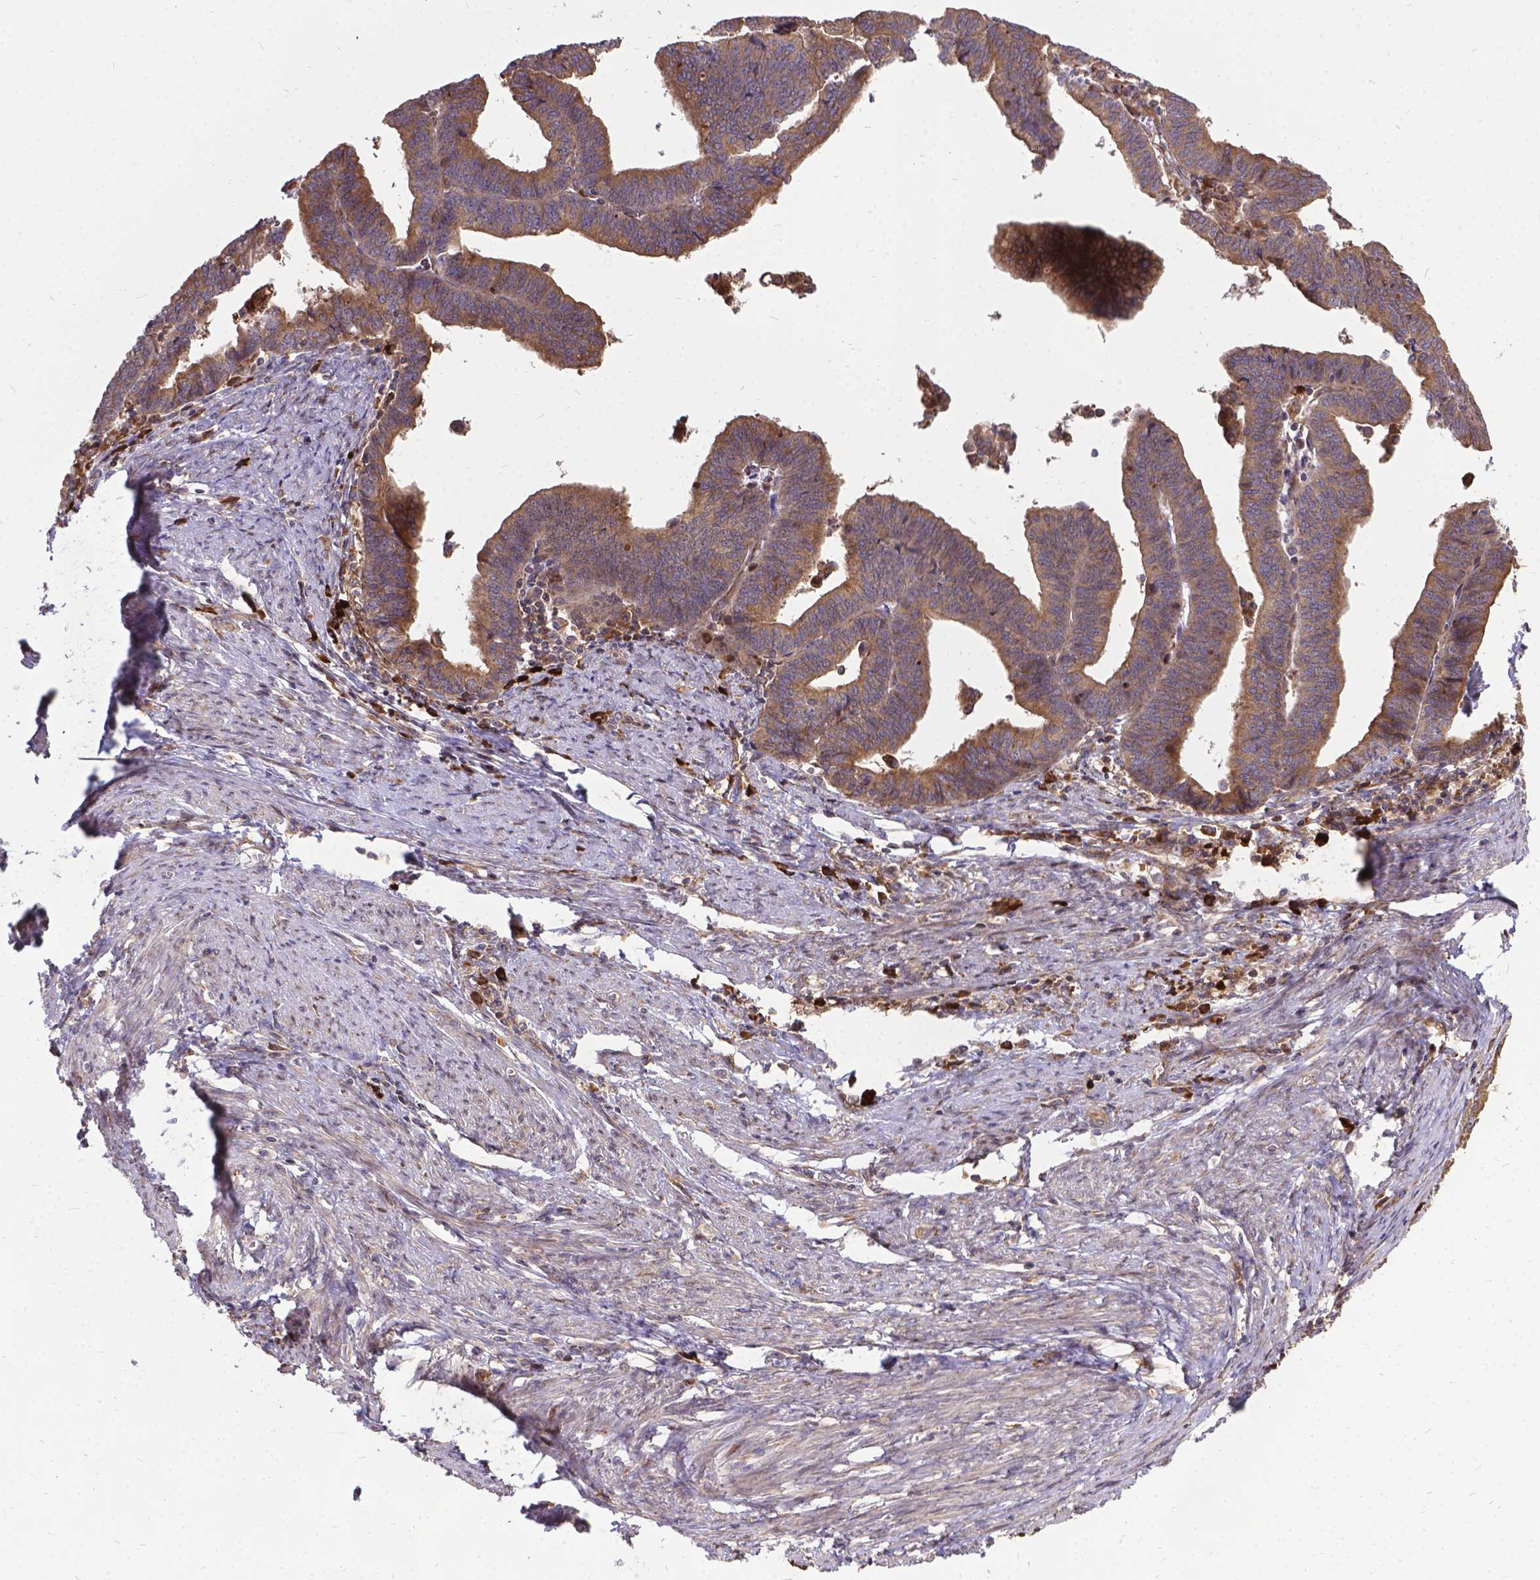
{"staining": {"intensity": "weak", "quantity": ">75%", "location": "cytoplasmic/membranous"}, "tissue": "endometrial cancer", "cell_type": "Tumor cells", "image_type": "cancer", "snomed": [{"axis": "morphology", "description": "Adenocarcinoma, NOS"}, {"axis": "topography", "description": "Endometrium"}], "caption": "Immunohistochemical staining of endometrial adenocarcinoma shows low levels of weak cytoplasmic/membranous staining in approximately >75% of tumor cells. The staining was performed using DAB (3,3'-diaminobenzidine), with brown indicating positive protein expression. Nuclei are stained blue with hematoxylin.", "gene": "DENND6A", "patient": {"sex": "female", "age": 65}}